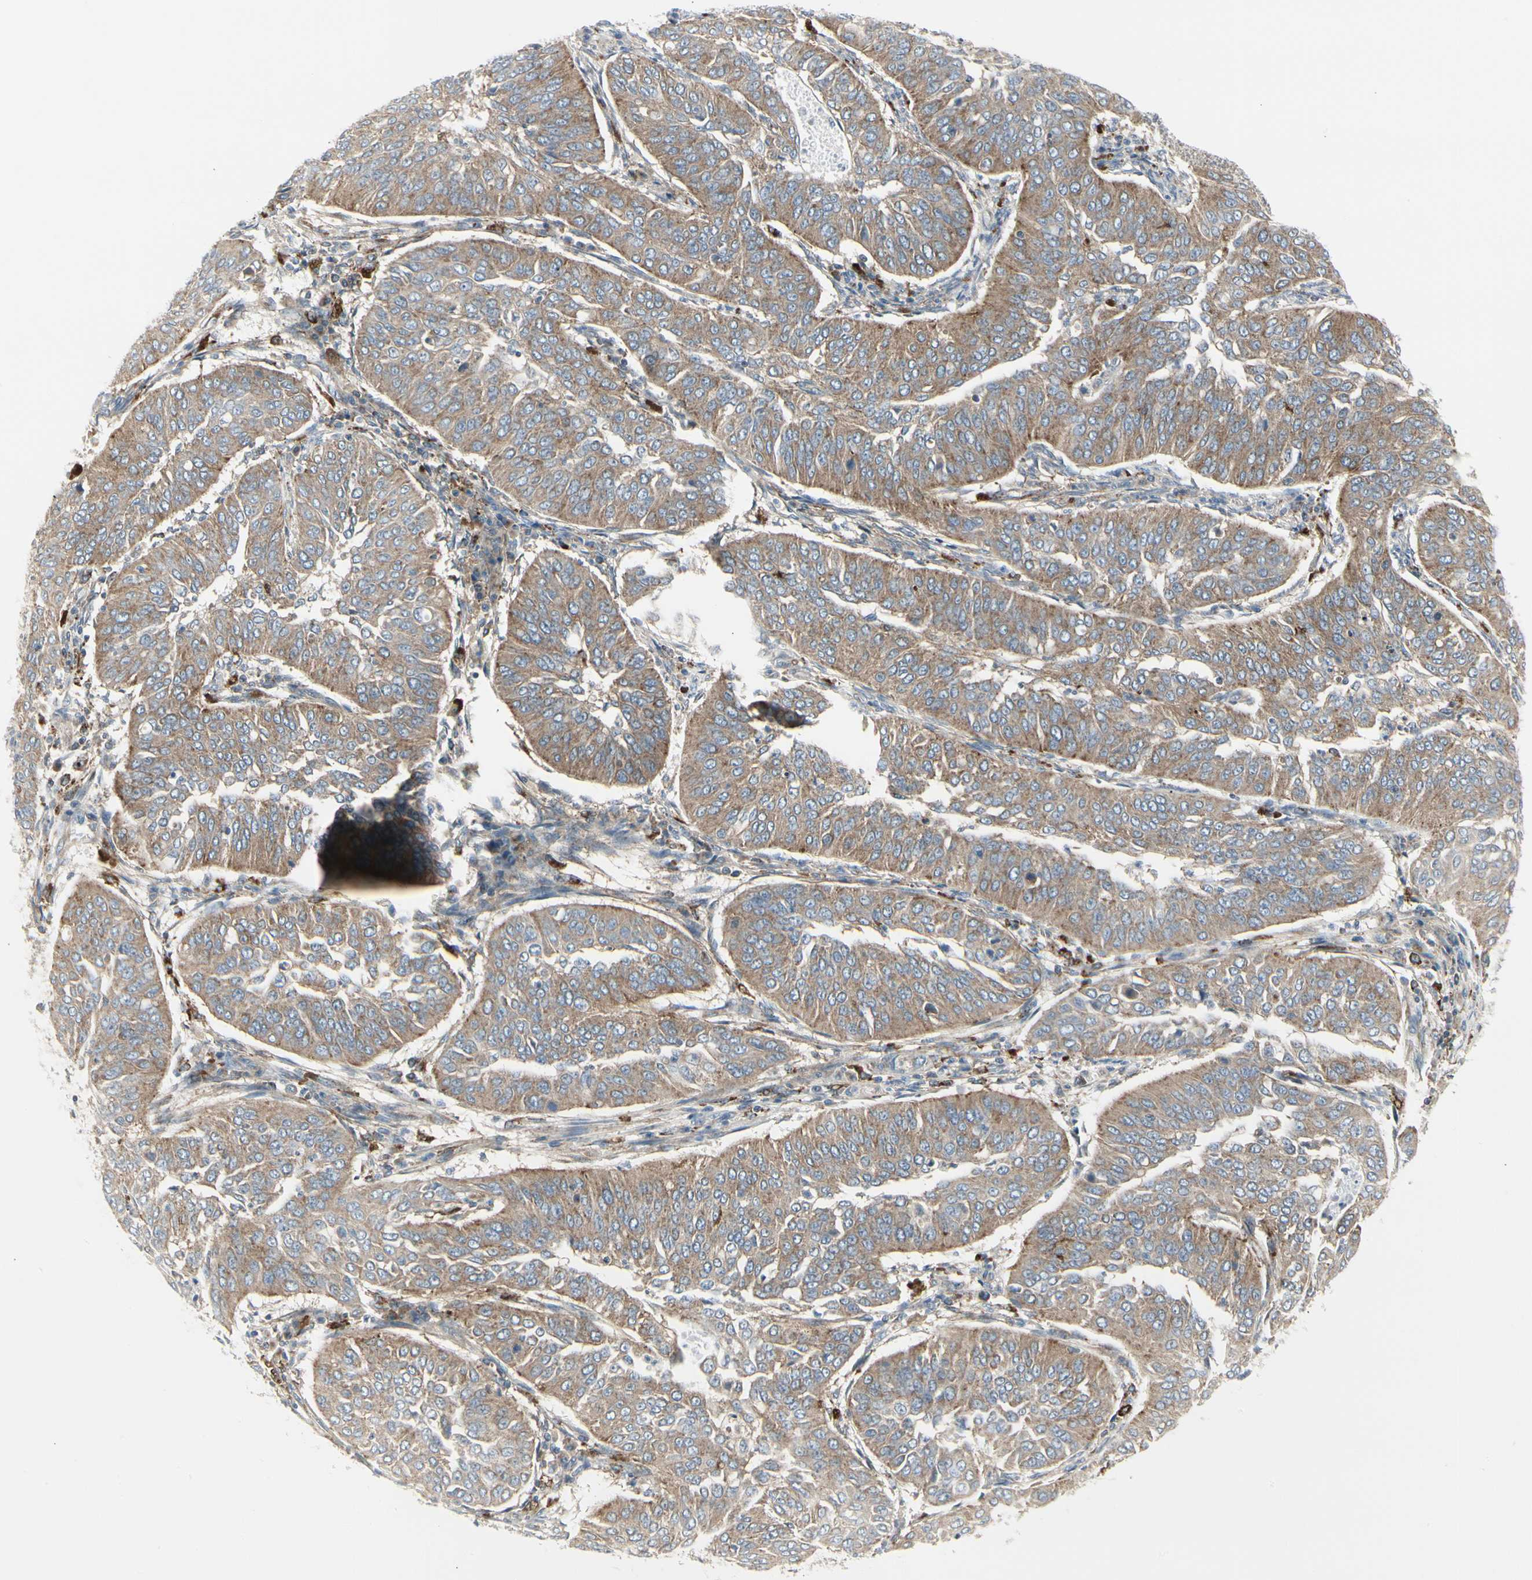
{"staining": {"intensity": "moderate", "quantity": ">75%", "location": "cytoplasmic/membranous"}, "tissue": "cervical cancer", "cell_type": "Tumor cells", "image_type": "cancer", "snomed": [{"axis": "morphology", "description": "Normal tissue, NOS"}, {"axis": "morphology", "description": "Squamous cell carcinoma, NOS"}, {"axis": "topography", "description": "Cervix"}], "caption": "Cervical squamous cell carcinoma stained for a protein demonstrates moderate cytoplasmic/membranous positivity in tumor cells.", "gene": "ATP6V1B2", "patient": {"sex": "female", "age": 39}}